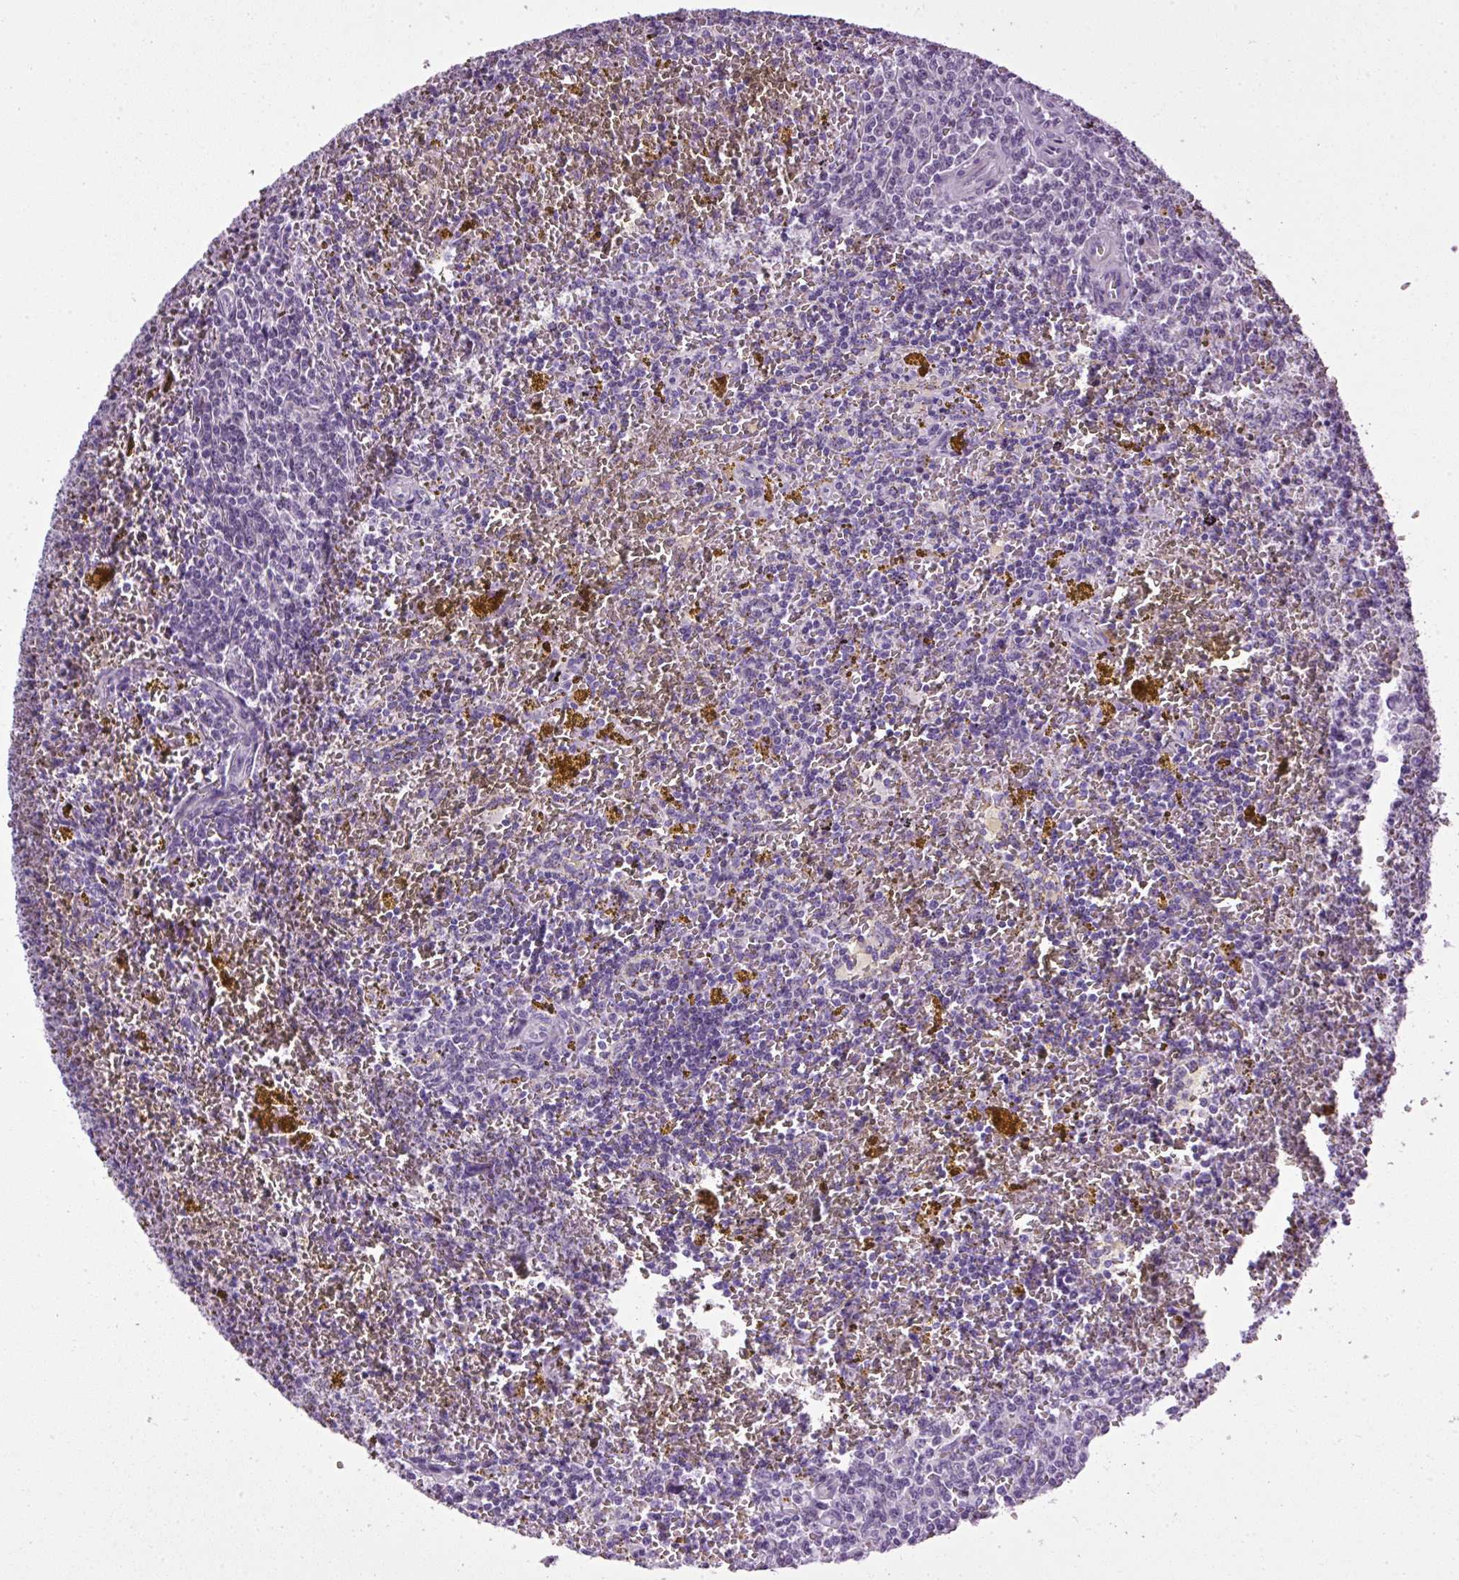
{"staining": {"intensity": "negative", "quantity": "none", "location": "none"}, "tissue": "lymphoma", "cell_type": "Tumor cells", "image_type": "cancer", "snomed": [{"axis": "morphology", "description": "Malignant lymphoma, non-Hodgkin's type, Low grade"}, {"axis": "topography", "description": "Spleen"}, {"axis": "topography", "description": "Lymph node"}], "caption": "An immunohistochemistry (IHC) histopathology image of low-grade malignant lymphoma, non-Hodgkin's type is shown. There is no staining in tumor cells of low-grade malignant lymphoma, non-Hodgkin's type.", "gene": "A1CF", "patient": {"sex": "female", "age": 66}}